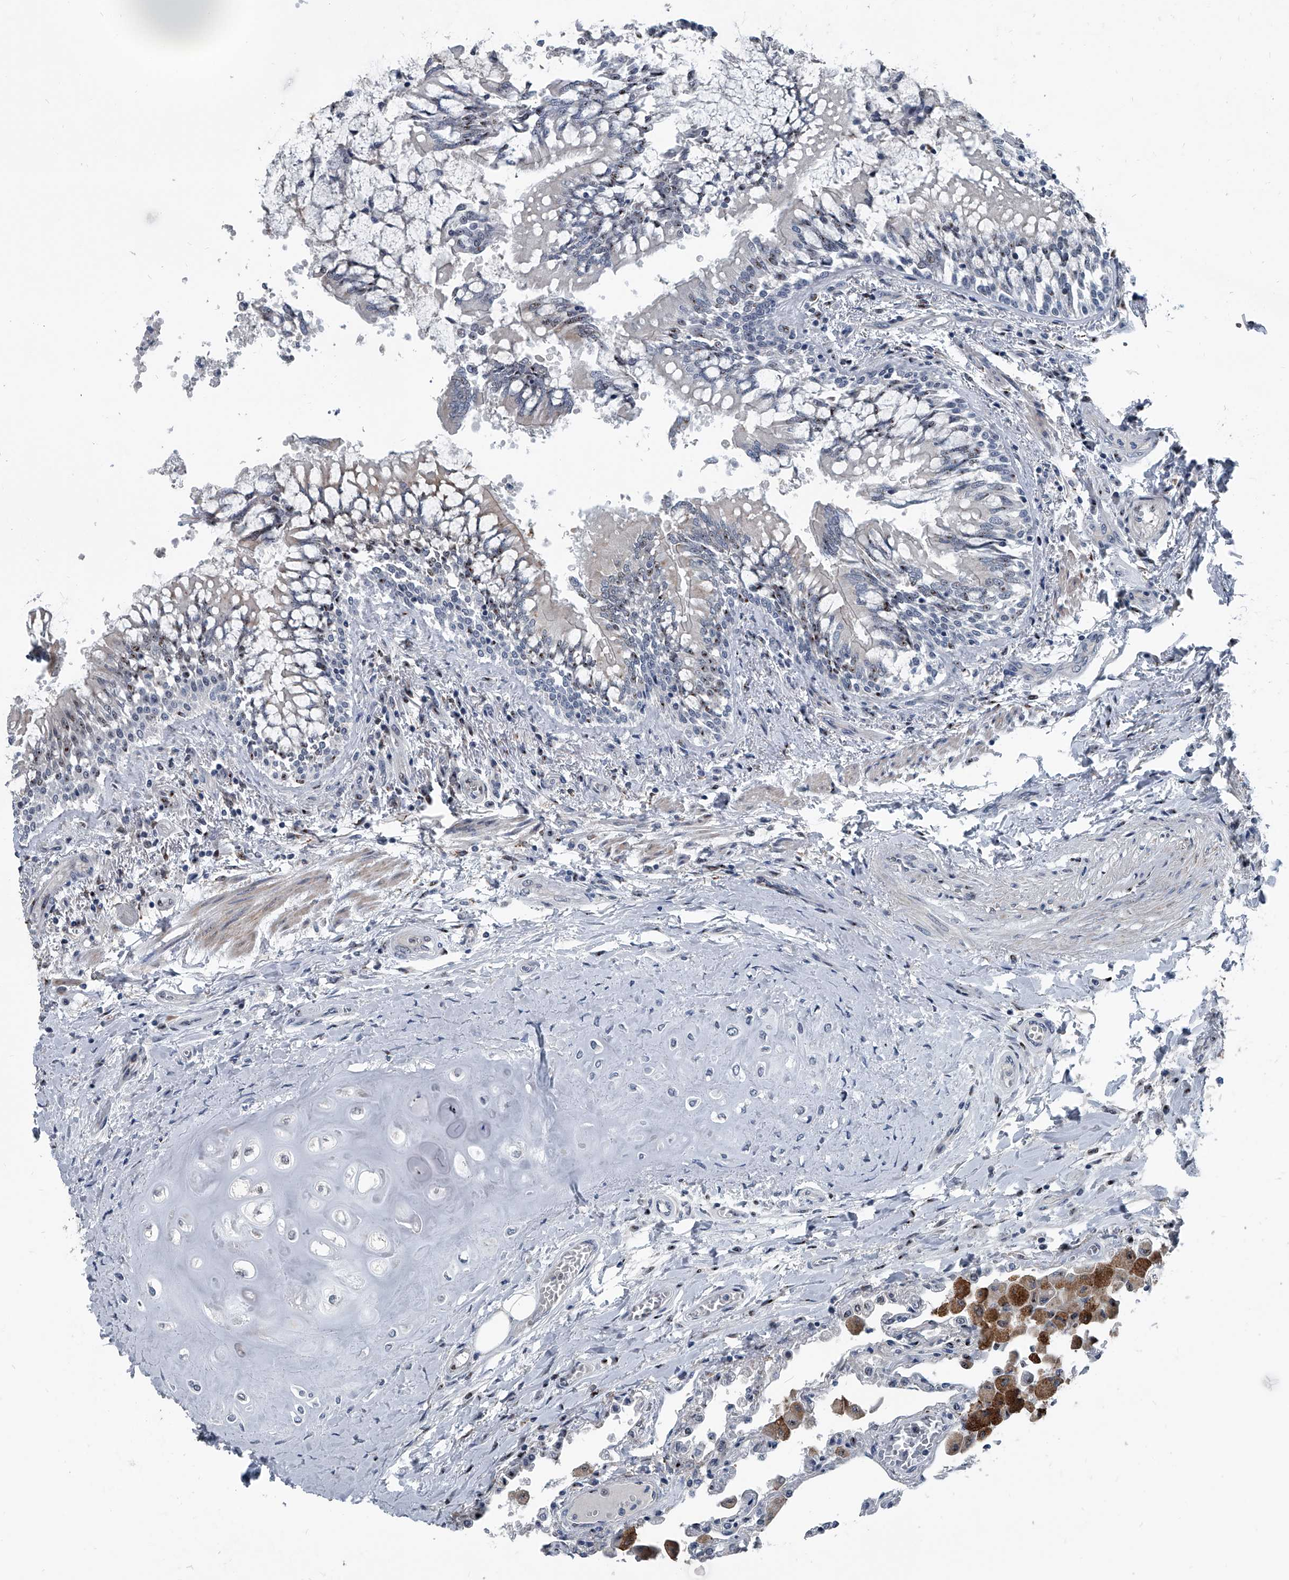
{"staining": {"intensity": "negative", "quantity": "none", "location": "none"}, "tissue": "lung", "cell_type": "Alveolar cells", "image_type": "normal", "snomed": [{"axis": "morphology", "description": "Normal tissue, NOS"}, {"axis": "topography", "description": "Bronchus"}, {"axis": "topography", "description": "Lung"}], "caption": "A micrograph of lung stained for a protein shows no brown staining in alveolar cells.", "gene": "MEN1", "patient": {"sex": "female", "age": 49}}